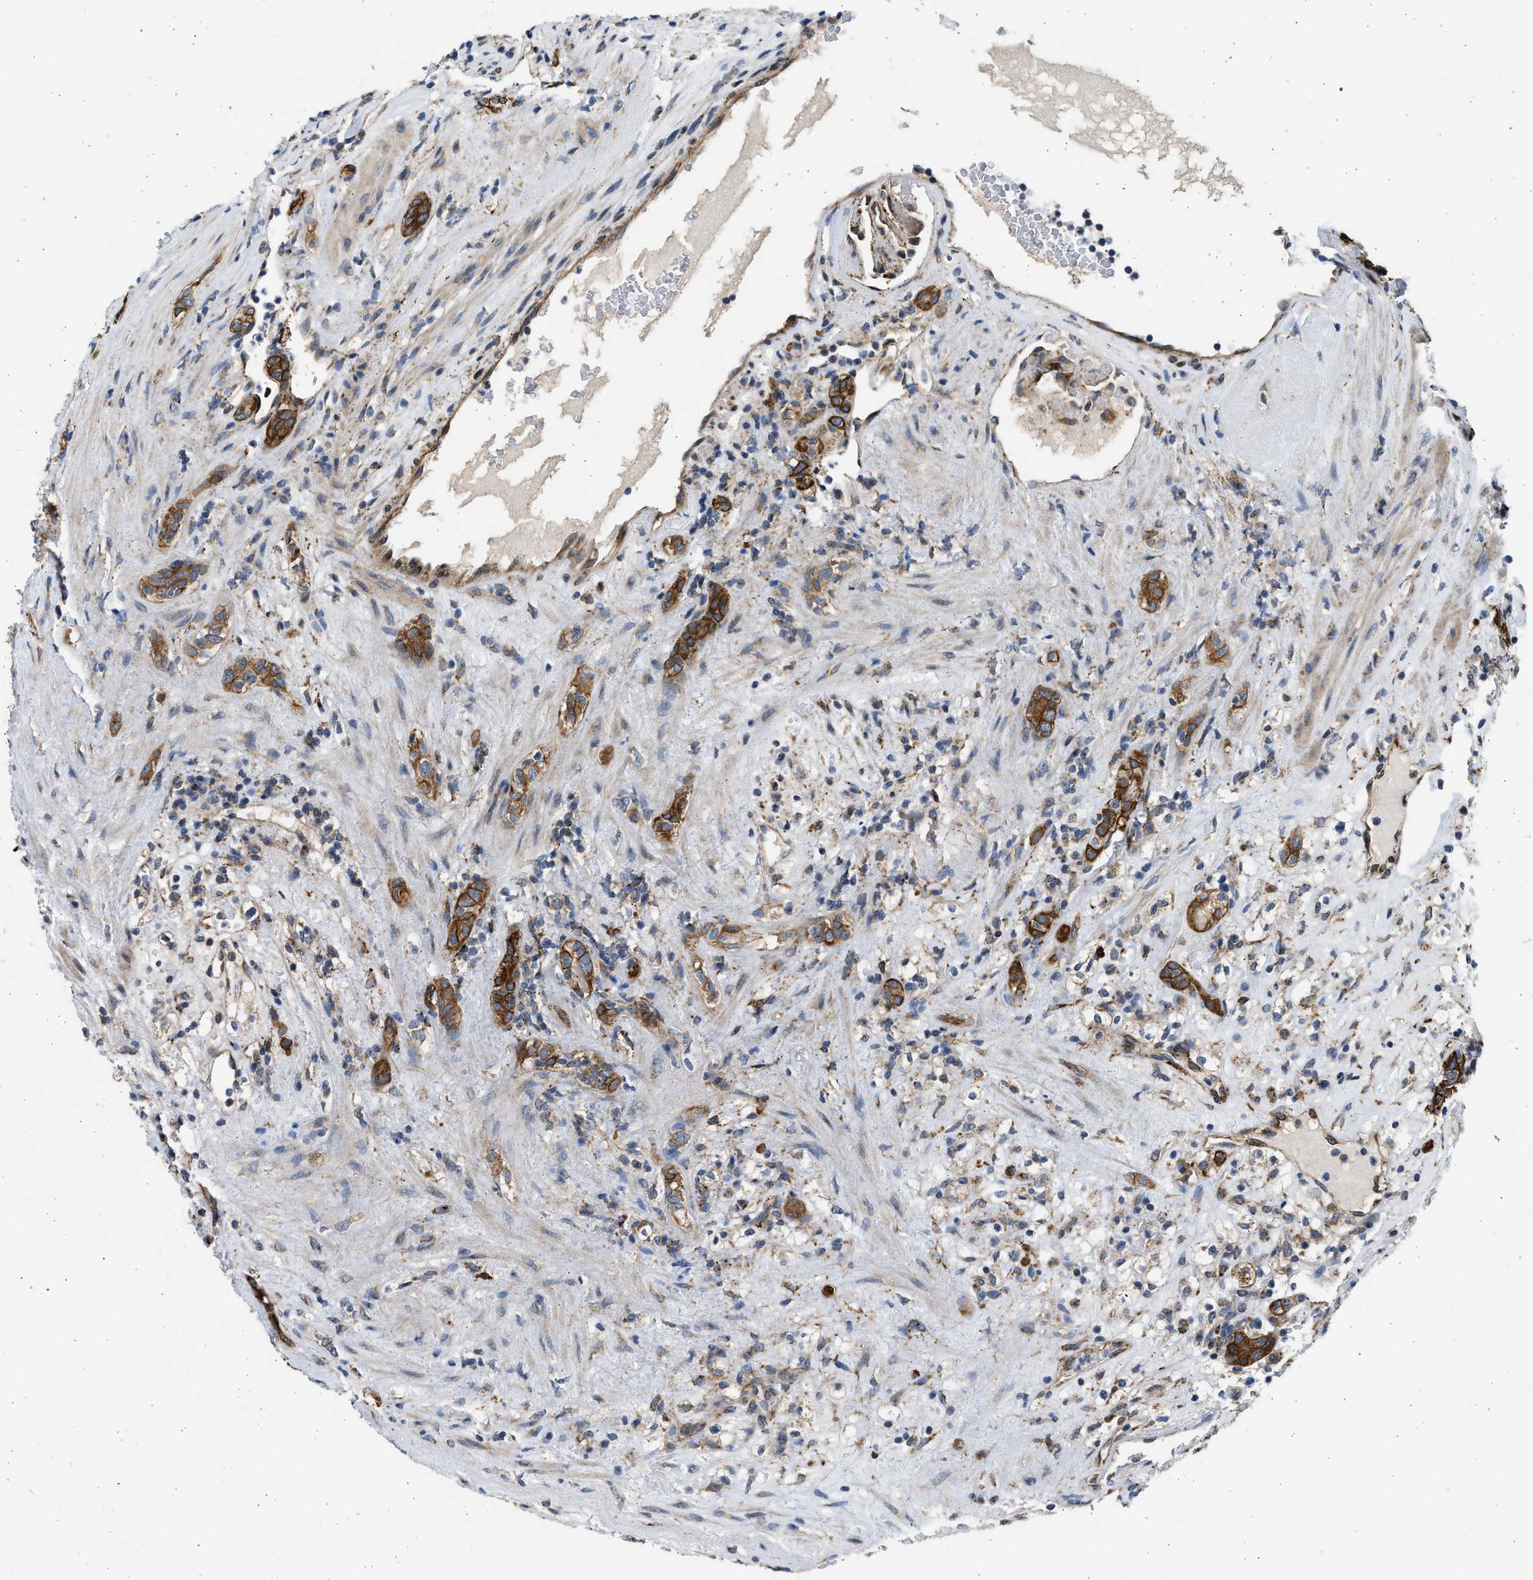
{"staining": {"intensity": "strong", "quantity": "25%-75%", "location": "cytoplasmic/membranous"}, "tissue": "renal cancer", "cell_type": "Tumor cells", "image_type": "cancer", "snomed": [{"axis": "morphology", "description": "Normal tissue, NOS"}, {"axis": "morphology", "description": "Adenocarcinoma, NOS"}, {"axis": "topography", "description": "Kidney"}], "caption": "The image exhibits a brown stain indicating the presence of a protein in the cytoplasmic/membranous of tumor cells in renal adenocarcinoma. The staining was performed using DAB (3,3'-diaminobenzidine) to visualize the protein expression in brown, while the nuclei were stained in blue with hematoxylin (Magnification: 20x).", "gene": "PLD2", "patient": {"sex": "female", "age": 72}}